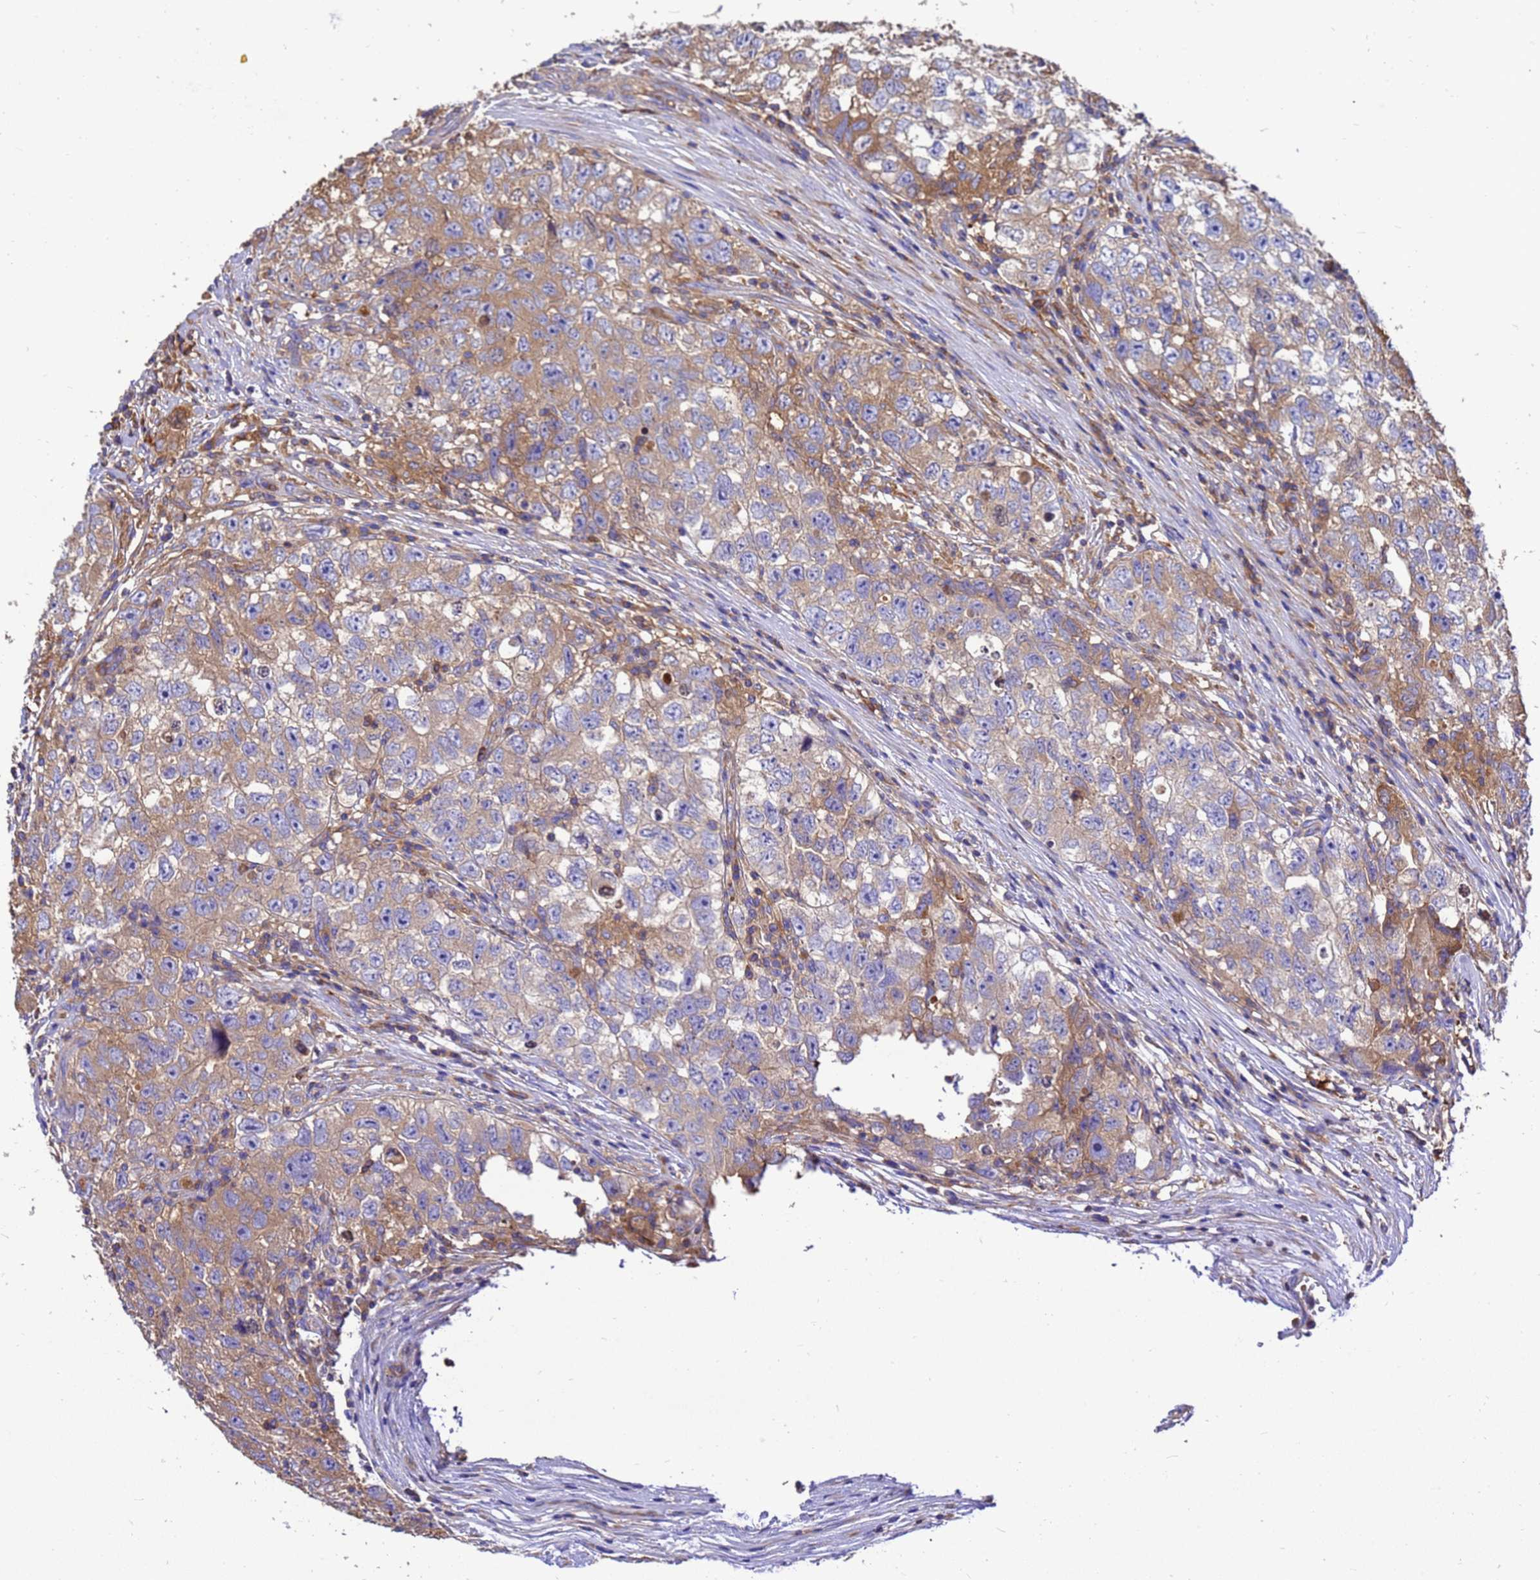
{"staining": {"intensity": "weak", "quantity": "25%-75%", "location": "cytoplasmic/membranous"}, "tissue": "testis cancer", "cell_type": "Tumor cells", "image_type": "cancer", "snomed": [{"axis": "morphology", "description": "Seminoma, NOS"}, {"axis": "morphology", "description": "Carcinoma, Embryonal, NOS"}, {"axis": "topography", "description": "Testis"}], "caption": "A photomicrograph showing weak cytoplasmic/membranous expression in approximately 25%-75% of tumor cells in testis cancer (seminoma), as visualized by brown immunohistochemical staining.", "gene": "ZNF235", "patient": {"sex": "male", "age": 43}}